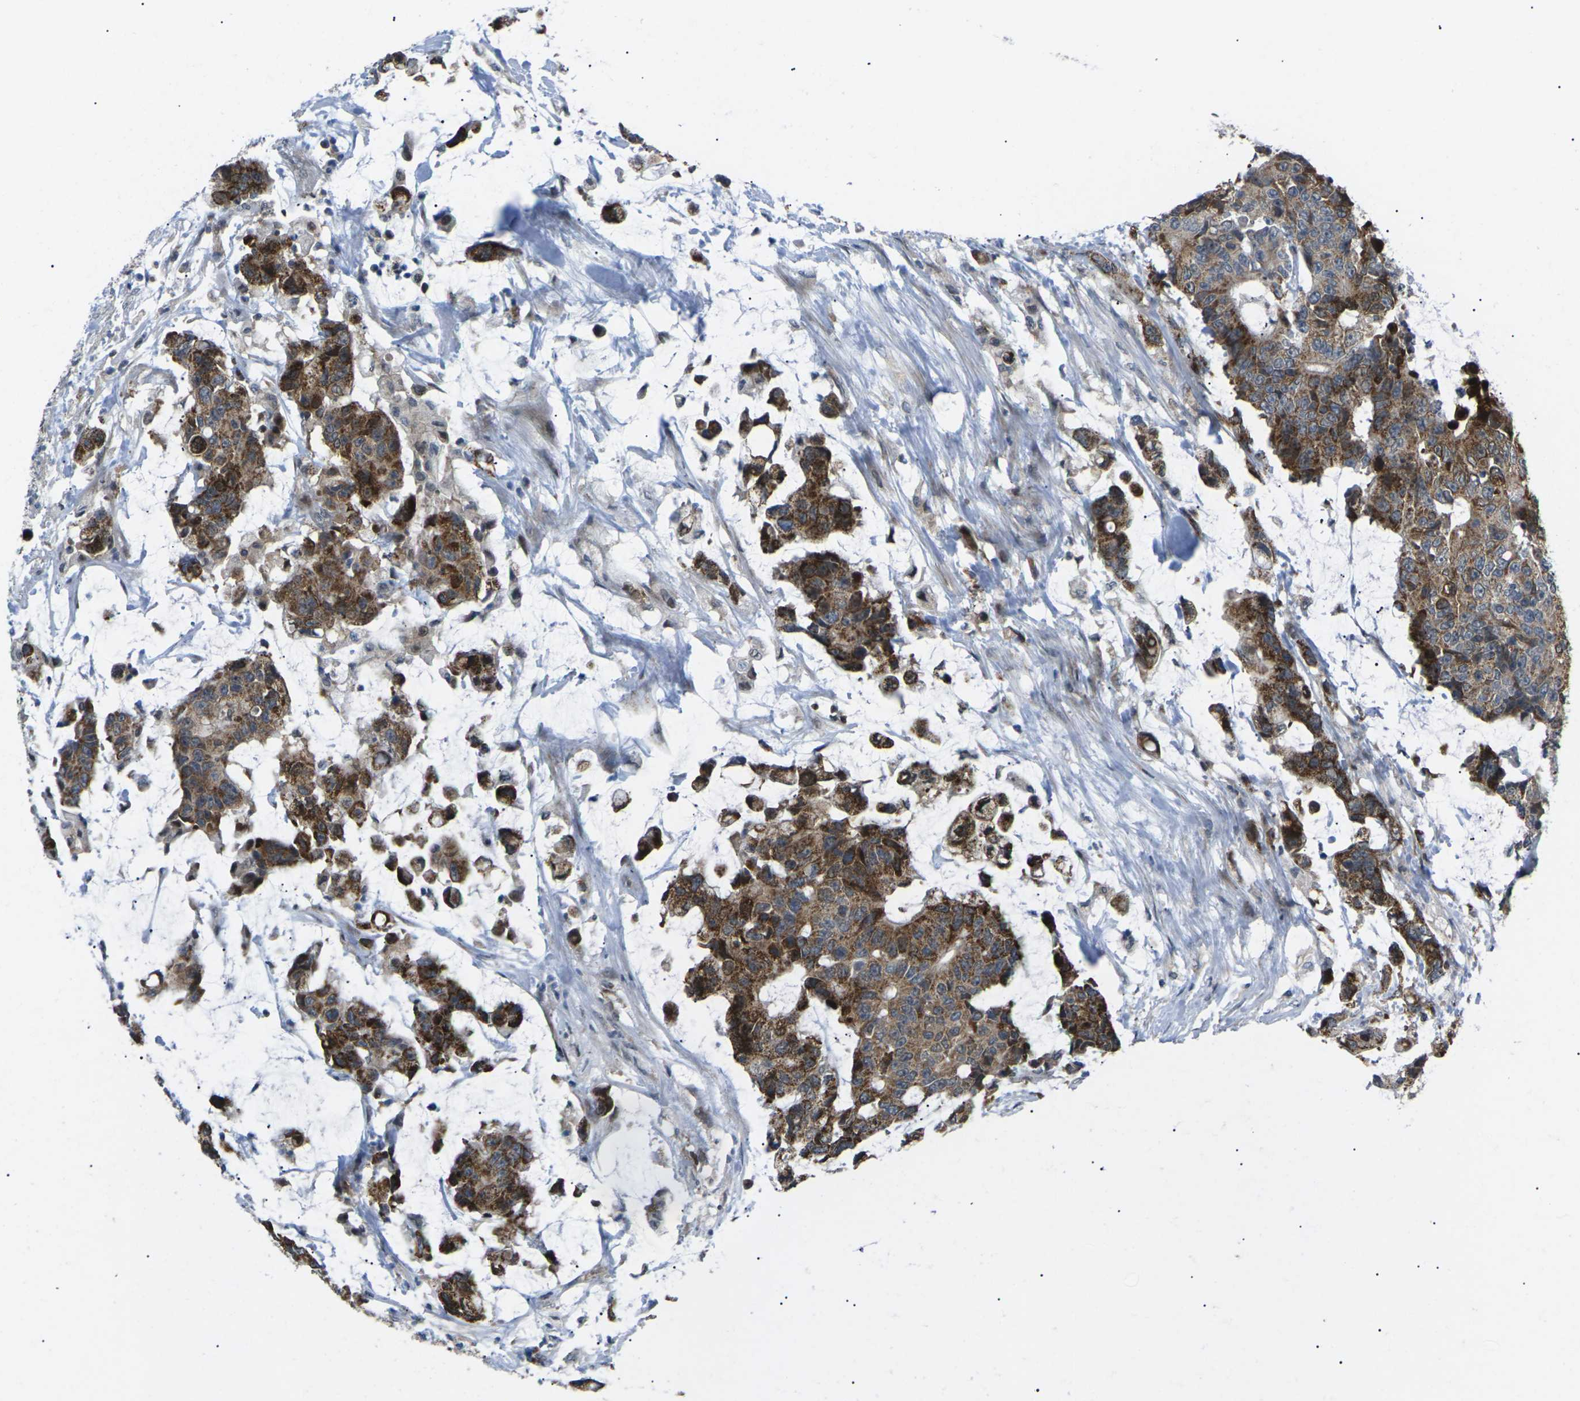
{"staining": {"intensity": "moderate", "quantity": ">75%", "location": "cytoplasmic/membranous"}, "tissue": "colorectal cancer", "cell_type": "Tumor cells", "image_type": "cancer", "snomed": [{"axis": "morphology", "description": "Adenocarcinoma, NOS"}, {"axis": "topography", "description": "Colon"}], "caption": "Protein staining shows moderate cytoplasmic/membranous expression in about >75% of tumor cells in colorectal cancer.", "gene": "RPS6KA3", "patient": {"sex": "female", "age": 86}}